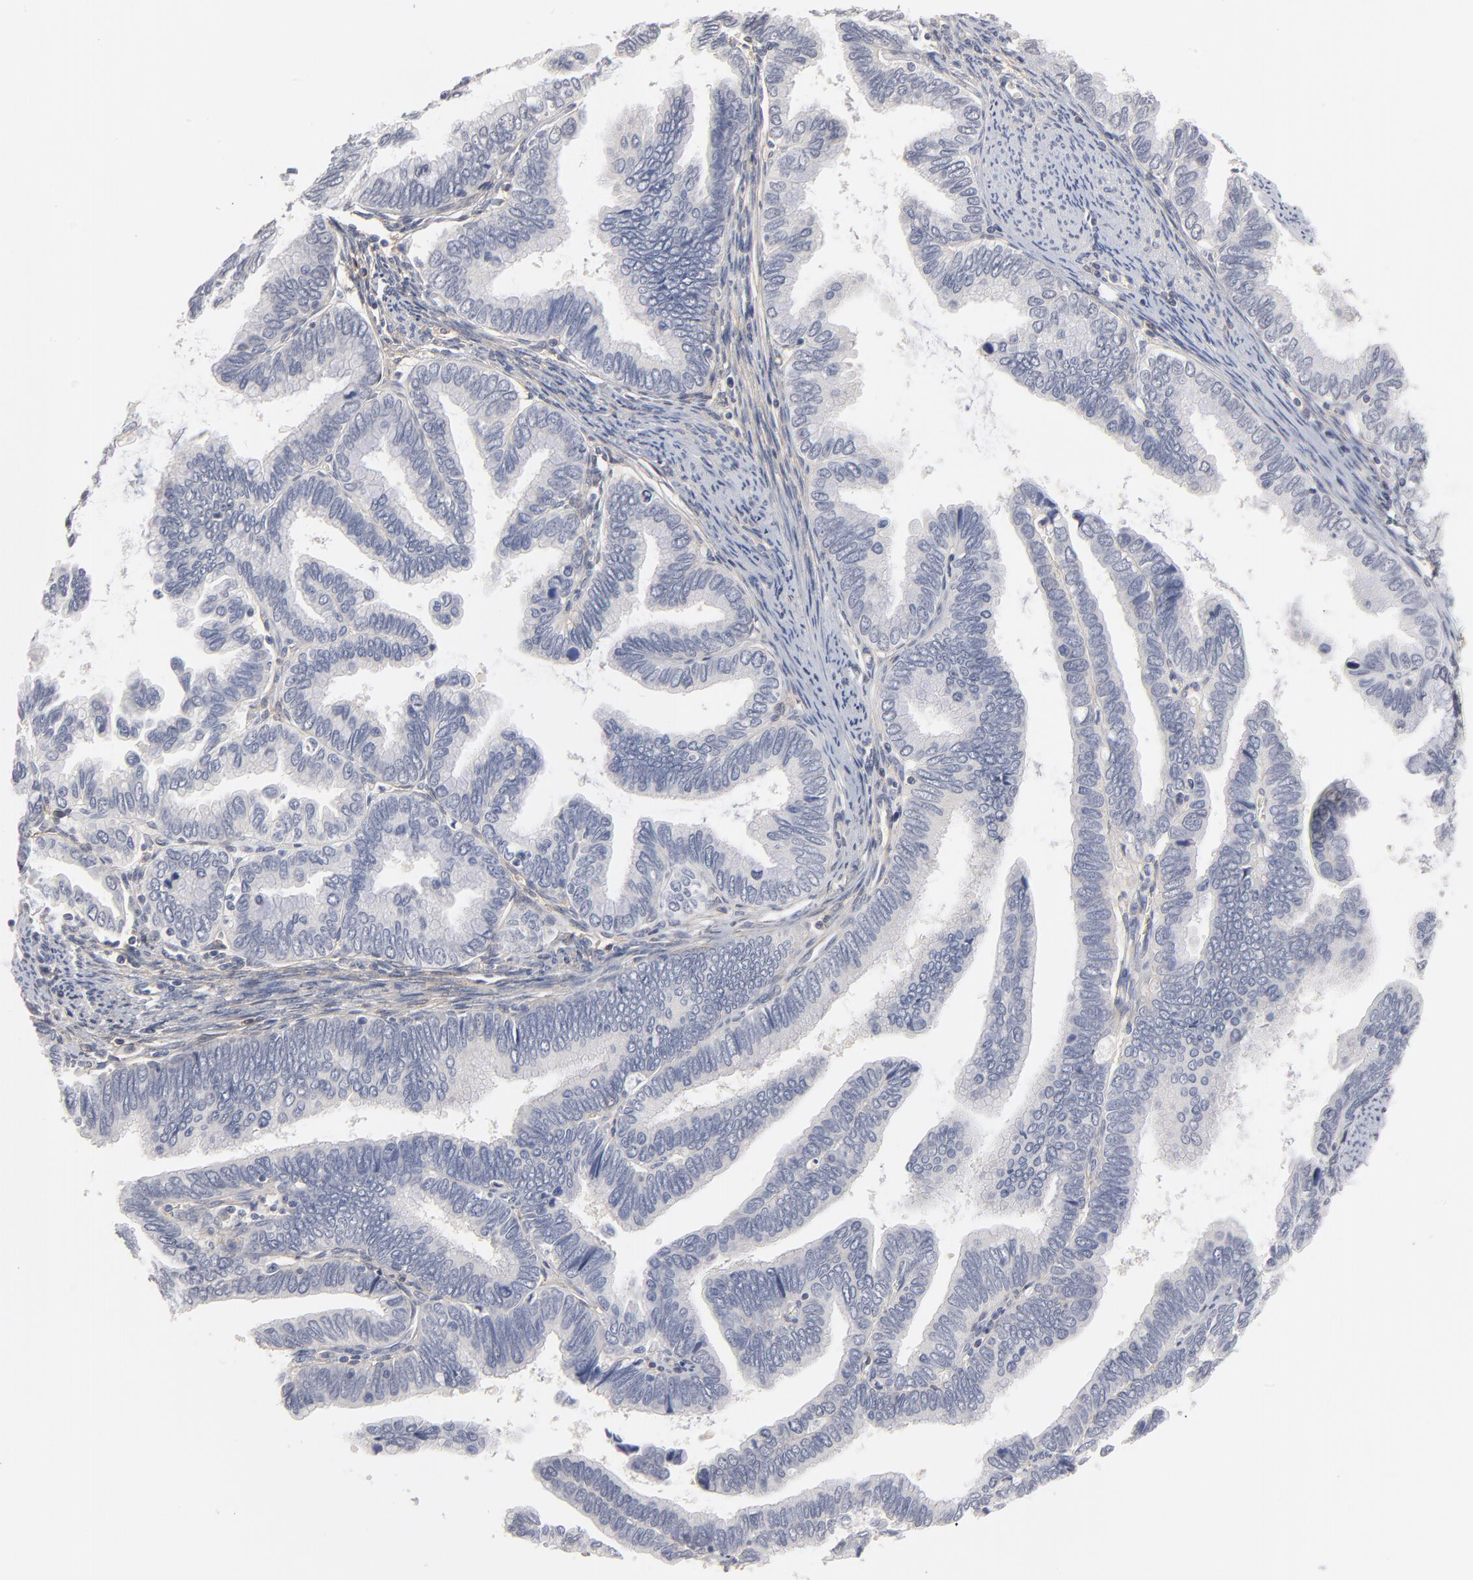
{"staining": {"intensity": "negative", "quantity": "none", "location": "none"}, "tissue": "cervical cancer", "cell_type": "Tumor cells", "image_type": "cancer", "snomed": [{"axis": "morphology", "description": "Adenocarcinoma, NOS"}, {"axis": "topography", "description": "Cervix"}], "caption": "IHC micrograph of human cervical adenocarcinoma stained for a protein (brown), which exhibits no staining in tumor cells.", "gene": "SLC16A1", "patient": {"sex": "female", "age": 49}}